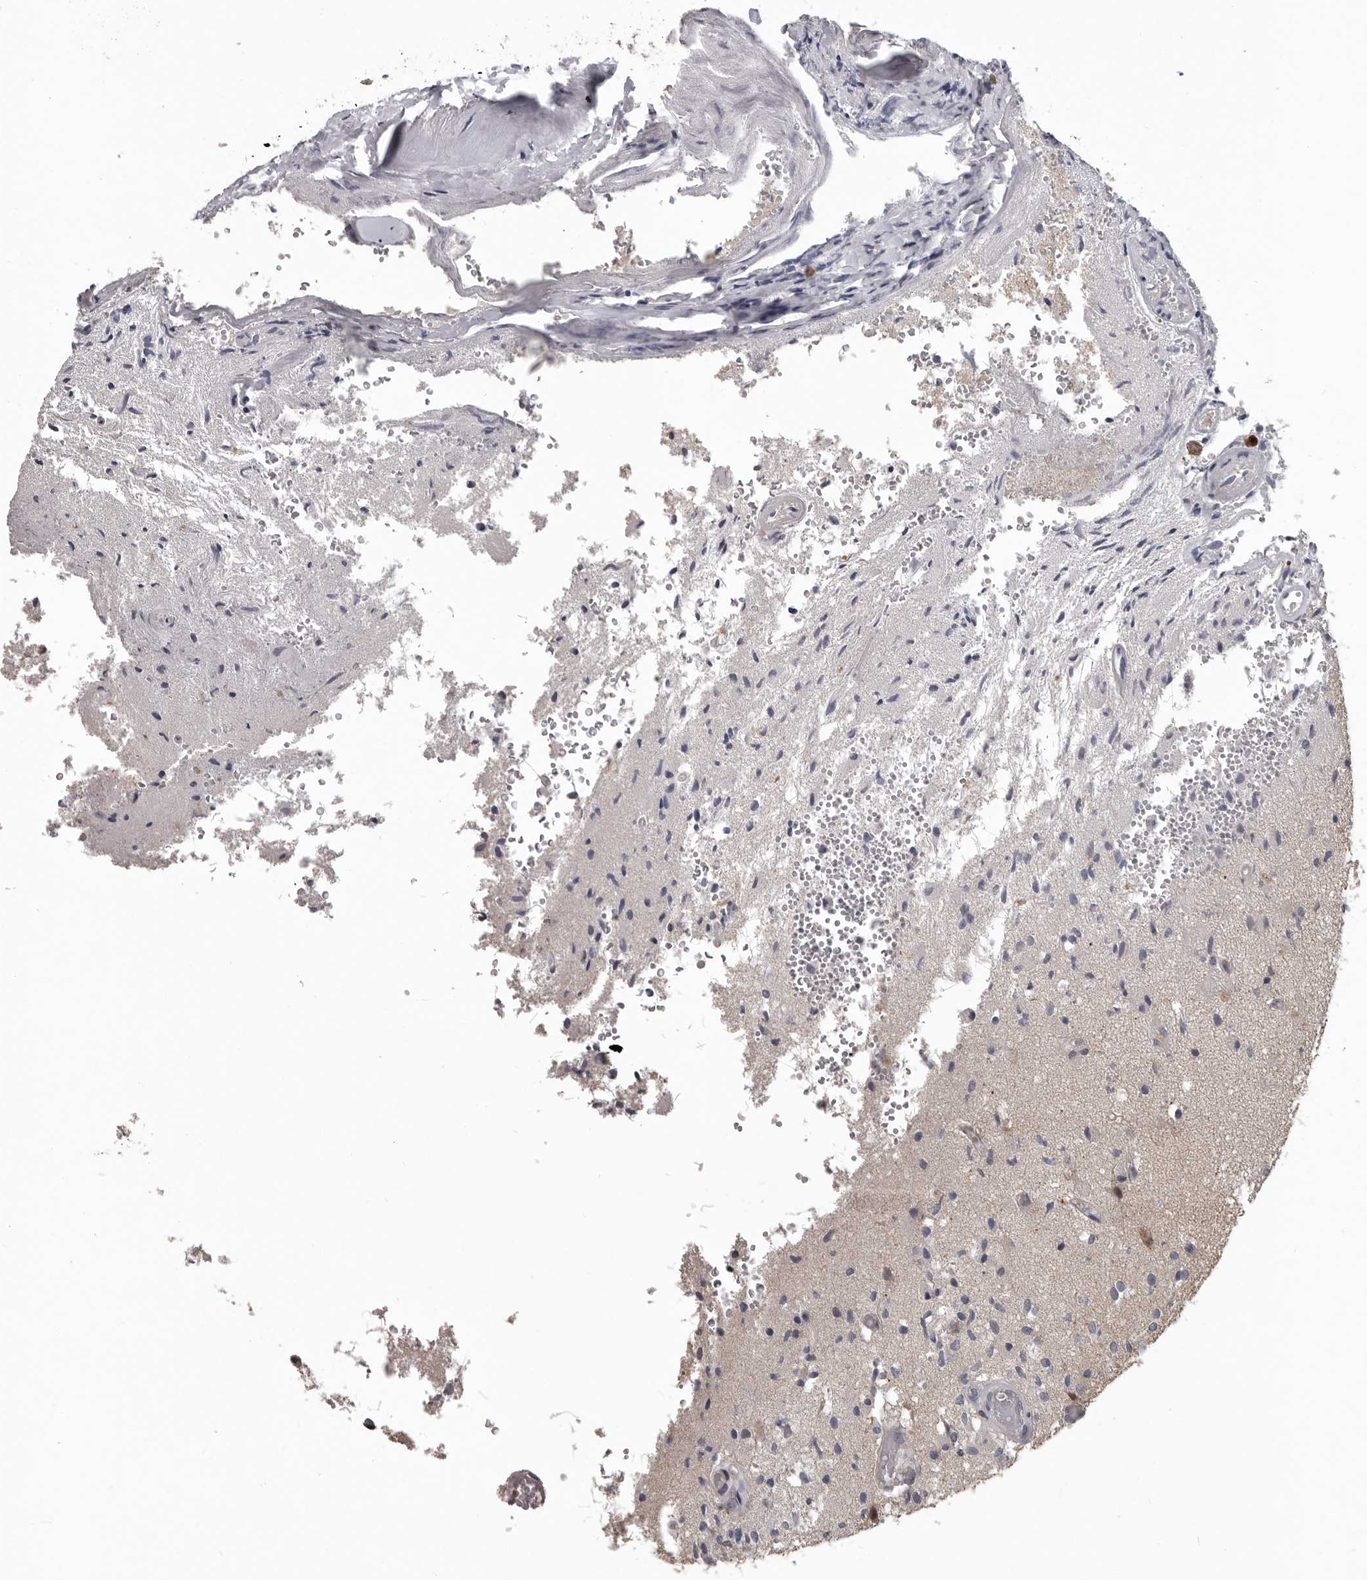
{"staining": {"intensity": "negative", "quantity": "none", "location": "none"}, "tissue": "glioma", "cell_type": "Tumor cells", "image_type": "cancer", "snomed": [{"axis": "morphology", "description": "Normal tissue, NOS"}, {"axis": "morphology", "description": "Glioma, malignant, High grade"}, {"axis": "topography", "description": "Cerebral cortex"}], "caption": "This micrograph is of glioma stained with immunohistochemistry (IHC) to label a protein in brown with the nuclei are counter-stained blue. There is no positivity in tumor cells.", "gene": "RNF217", "patient": {"sex": "male", "age": 77}}